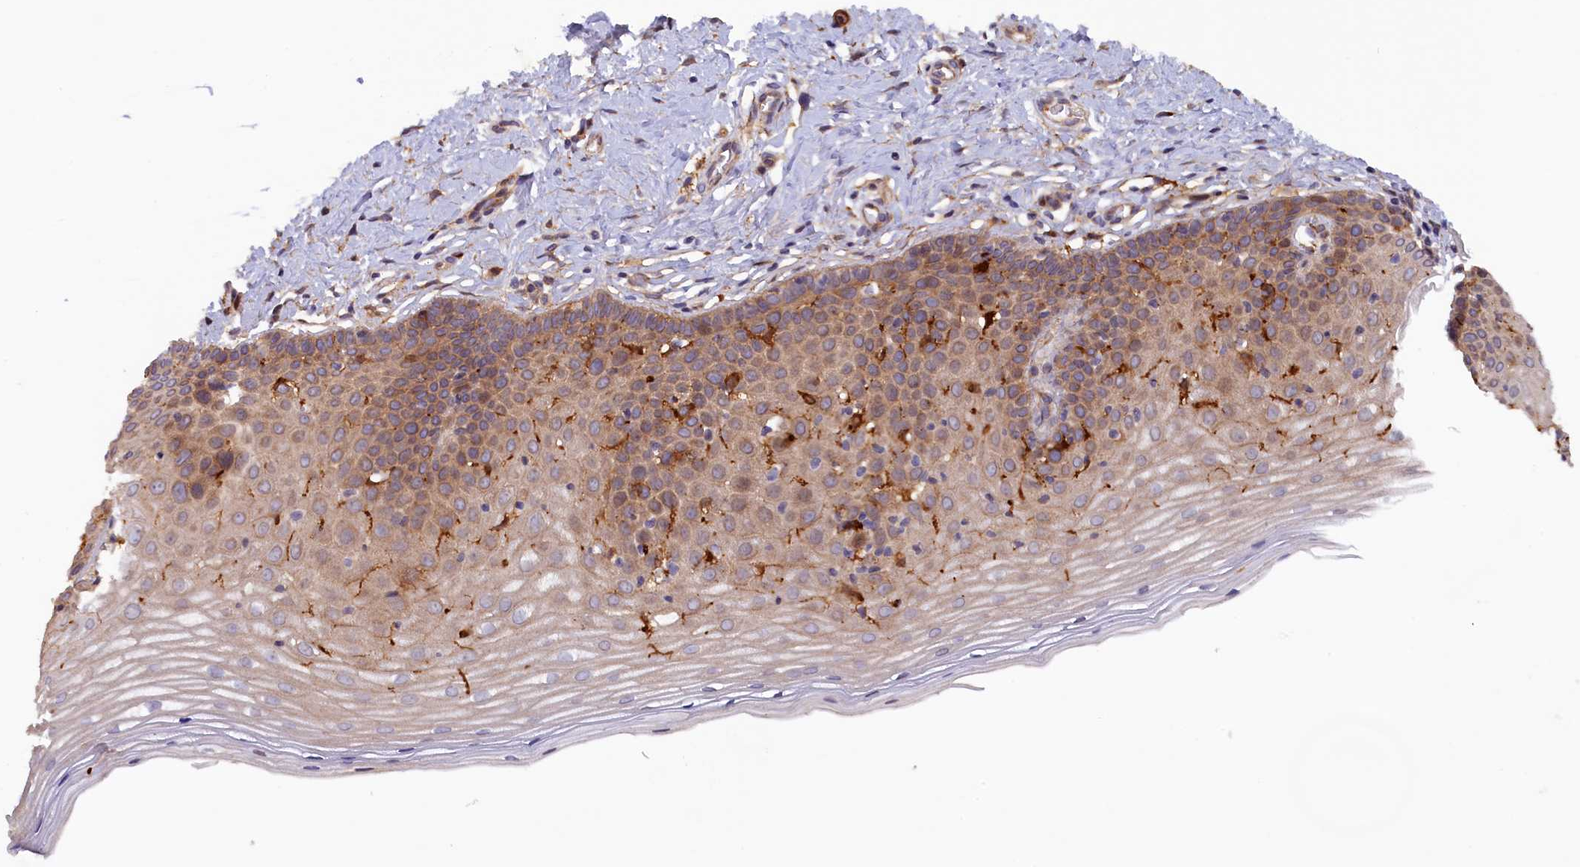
{"staining": {"intensity": "weak", "quantity": ">75%", "location": "cytoplasmic/membranous"}, "tissue": "cervix", "cell_type": "Glandular cells", "image_type": "normal", "snomed": [{"axis": "morphology", "description": "Normal tissue, NOS"}, {"axis": "topography", "description": "Cervix"}], "caption": "Protein staining of normal cervix shows weak cytoplasmic/membranous staining in approximately >75% of glandular cells. (DAB (3,3'-diaminobenzidine) IHC with brightfield microscopy, high magnification).", "gene": "FERMT1", "patient": {"sex": "female", "age": 36}}